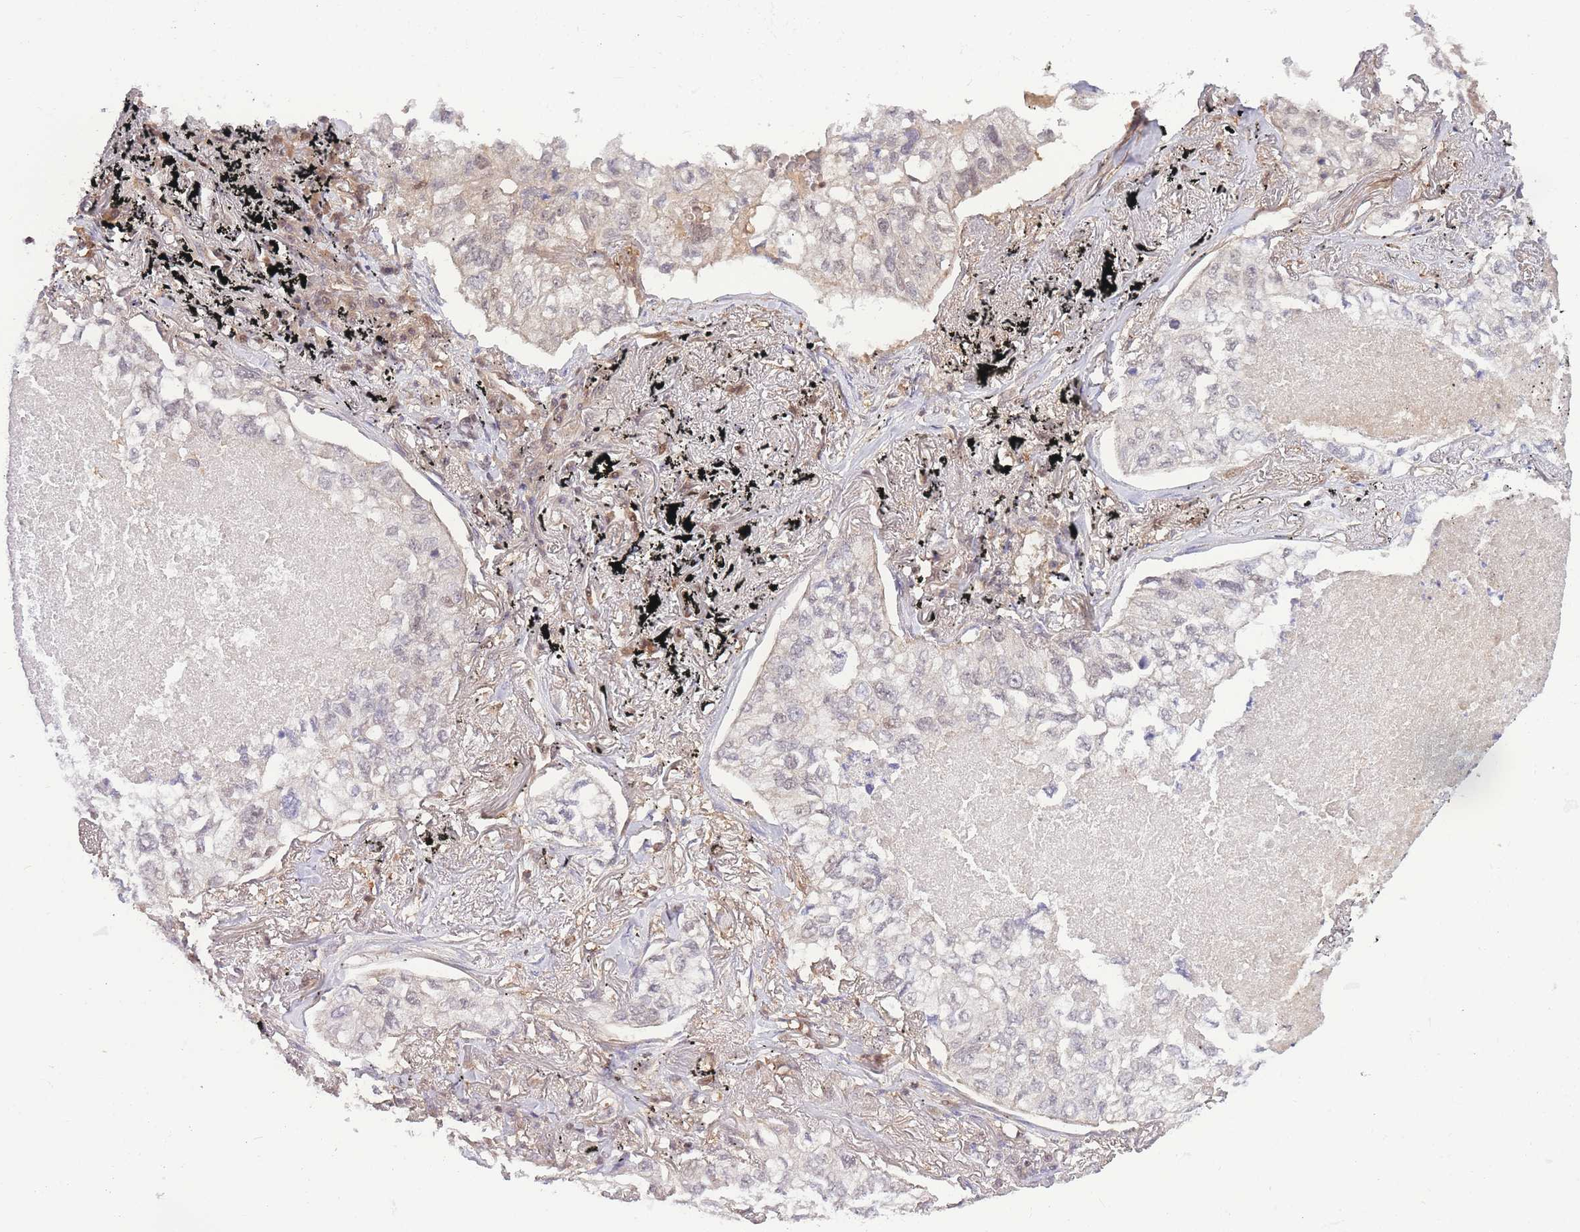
{"staining": {"intensity": "weak", "quantity": "<25%", "location": "nuclear"}, "tissue": "lung cancer", "cell_type": "Tumor cells", "image_type": "cancer", "snomed": [{"axis": "morphology", "description": "Adenocarcinoma, NOS"}, {"axis": "topography", "description": "Lung"}], "caption": "Immunohistochemistry (IHC) of human lung adenocarcinoma reveals no staining in tumor cells.", "gene": "KIAA1191", "patient": {"sex": "male", "age": 65}}